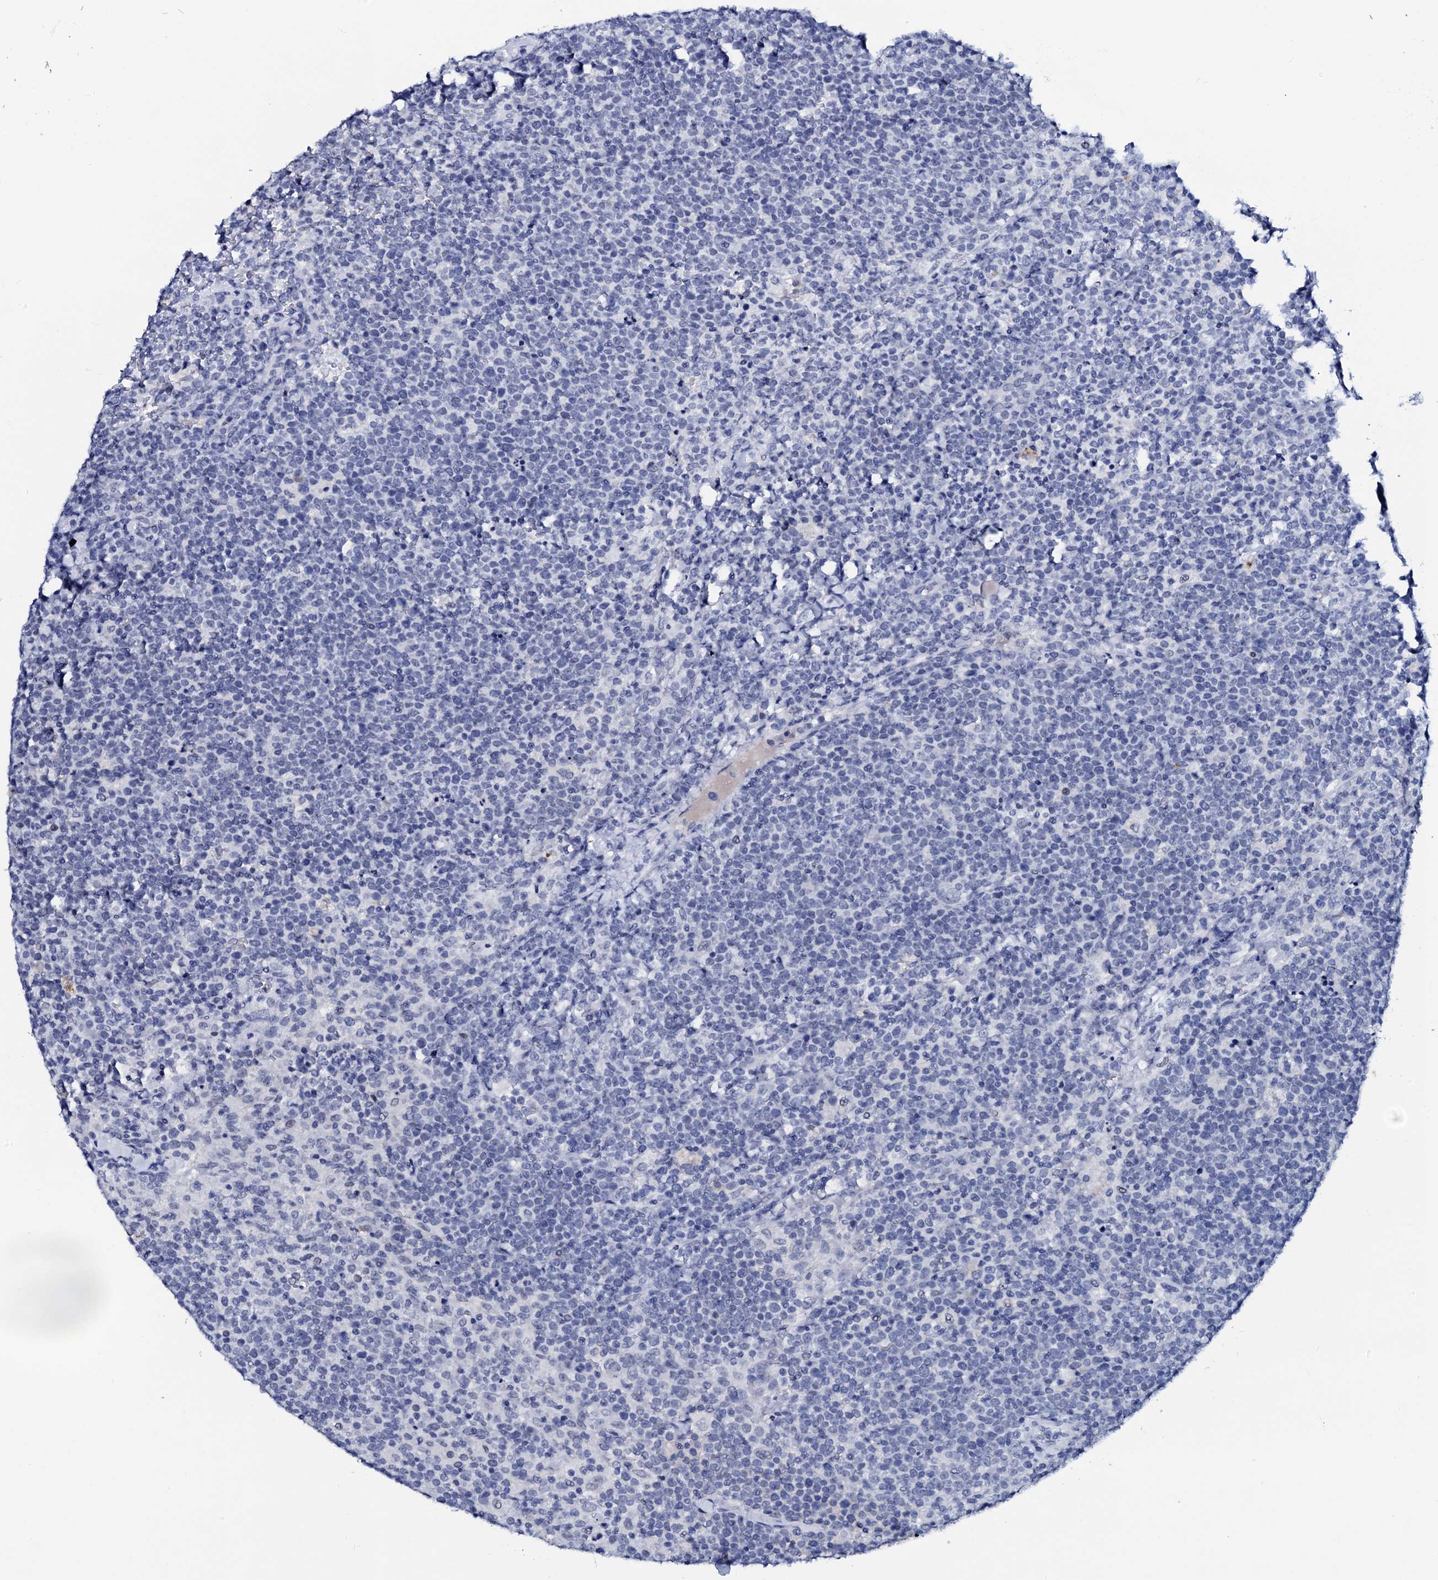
{"staining": {"intensity": "negative", "quantity": "none", "location": "none"}, "tissue": "lymphoma", "cell_type": "Tumor cells", "image_type": "cancer", "snomed": [{"axis": "morphology", "description": "Malignant lymphoma, non-Hodgkin's type, High grade"}, {"axis": "topography", "description": "Lymph node"}], "caption": "A high-resolution histopathology image shows immunohistochemistry (IHC) staining of lymphoma, which demonstrates no significant staining in tumor cells. (DAB (3,3'-diaminobenzidine) immunohistochemistry with hematoxylin counter stain).", "gene": "SPATA19", "patient": {"sex": "male", "age": 61}}